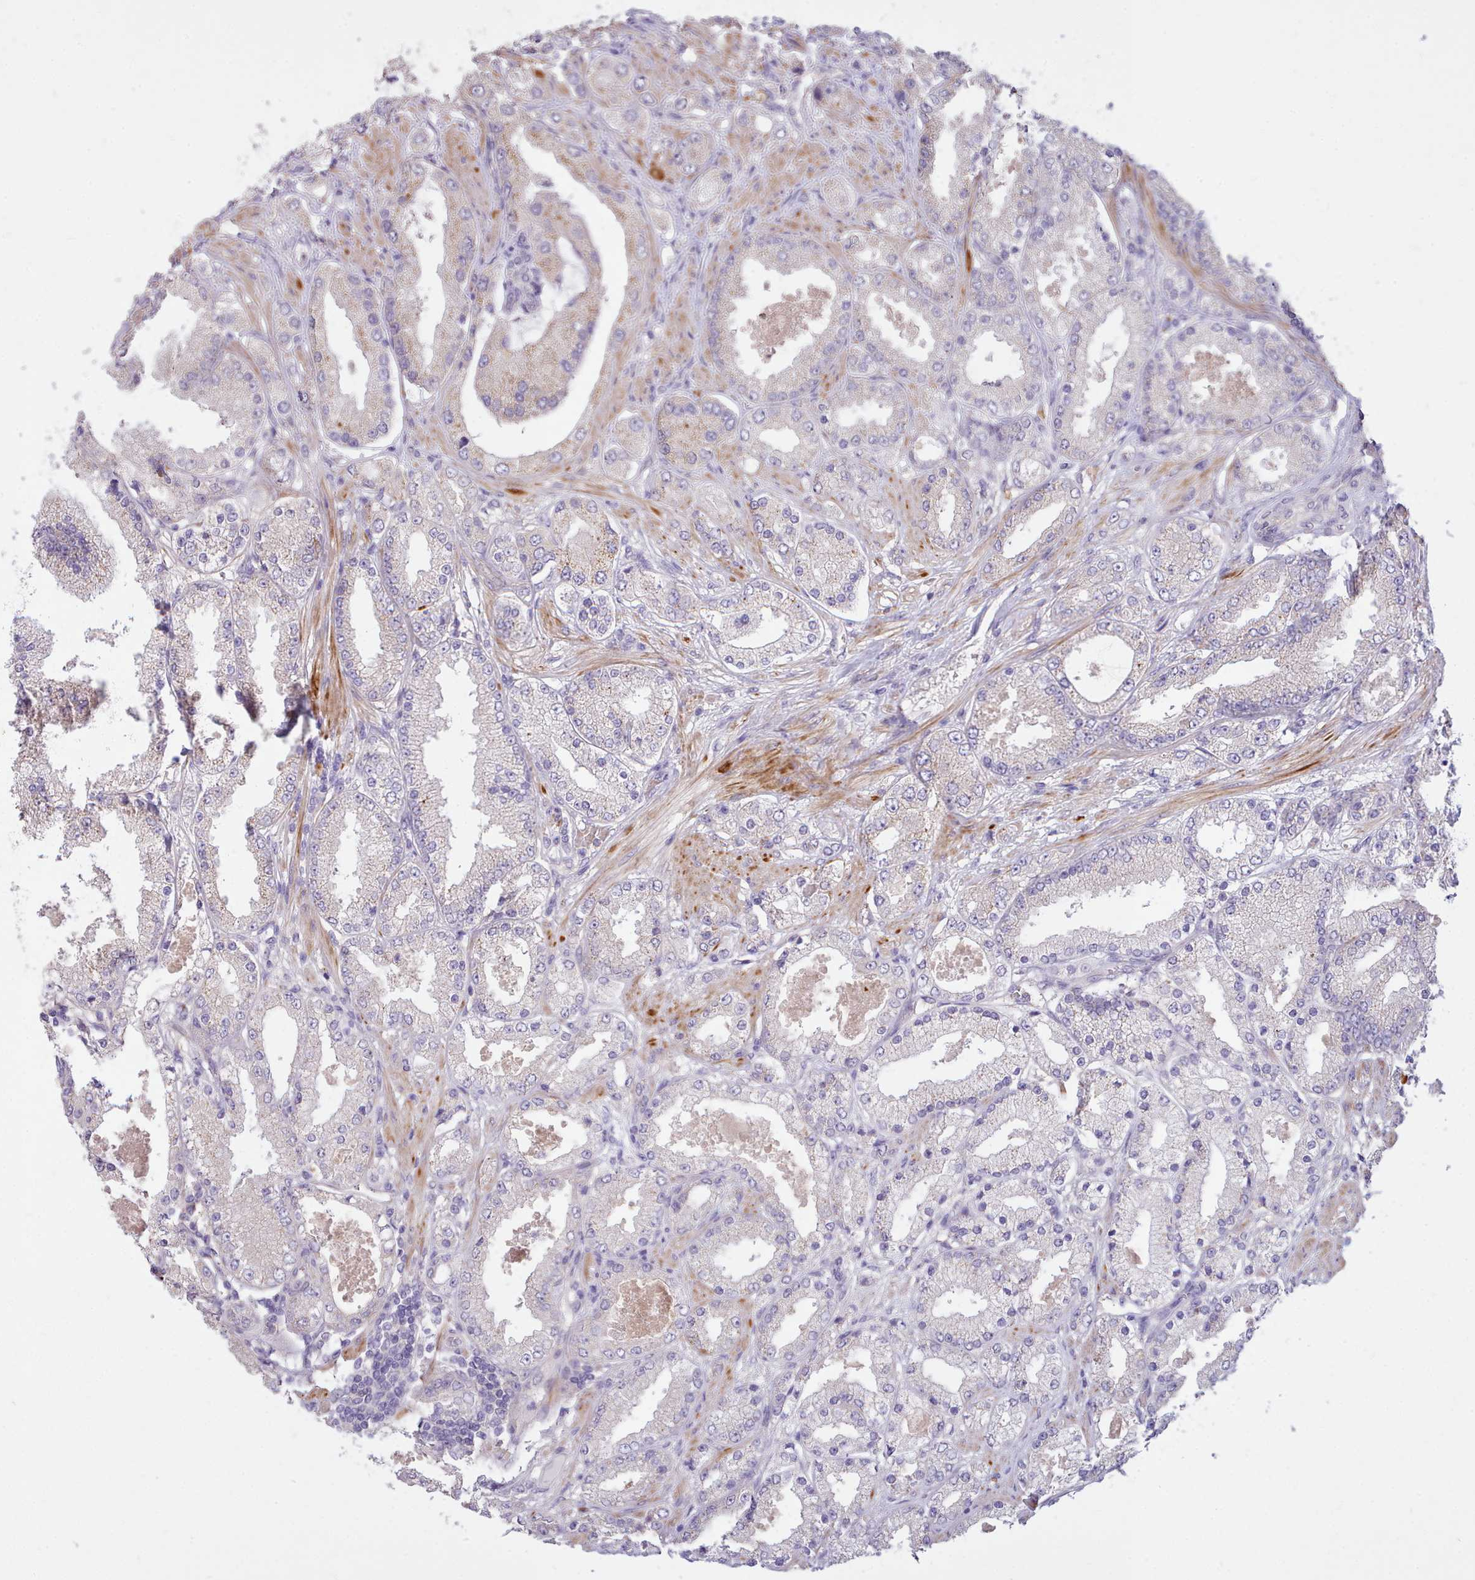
{"staining": {"intensity": "negative", "quantity": "none", "location": "none"}, "tissue": "prostate cancer", "cell_type": "Tumor cells", "image_type": "cancer", "snomed": [{"axis": "morphology", "description": "Adenocarcinoma, High grade"}, {"axis": "topography", "description": "Prostate"}], "caption": "This is a image of immunohistochemistry (IHC) staining of high-grade adenocarcinoma (prostate), which shows no staining in tumor cells.", "gene": "ZNF607", "patient": {"sex": "male", "age": 68}}